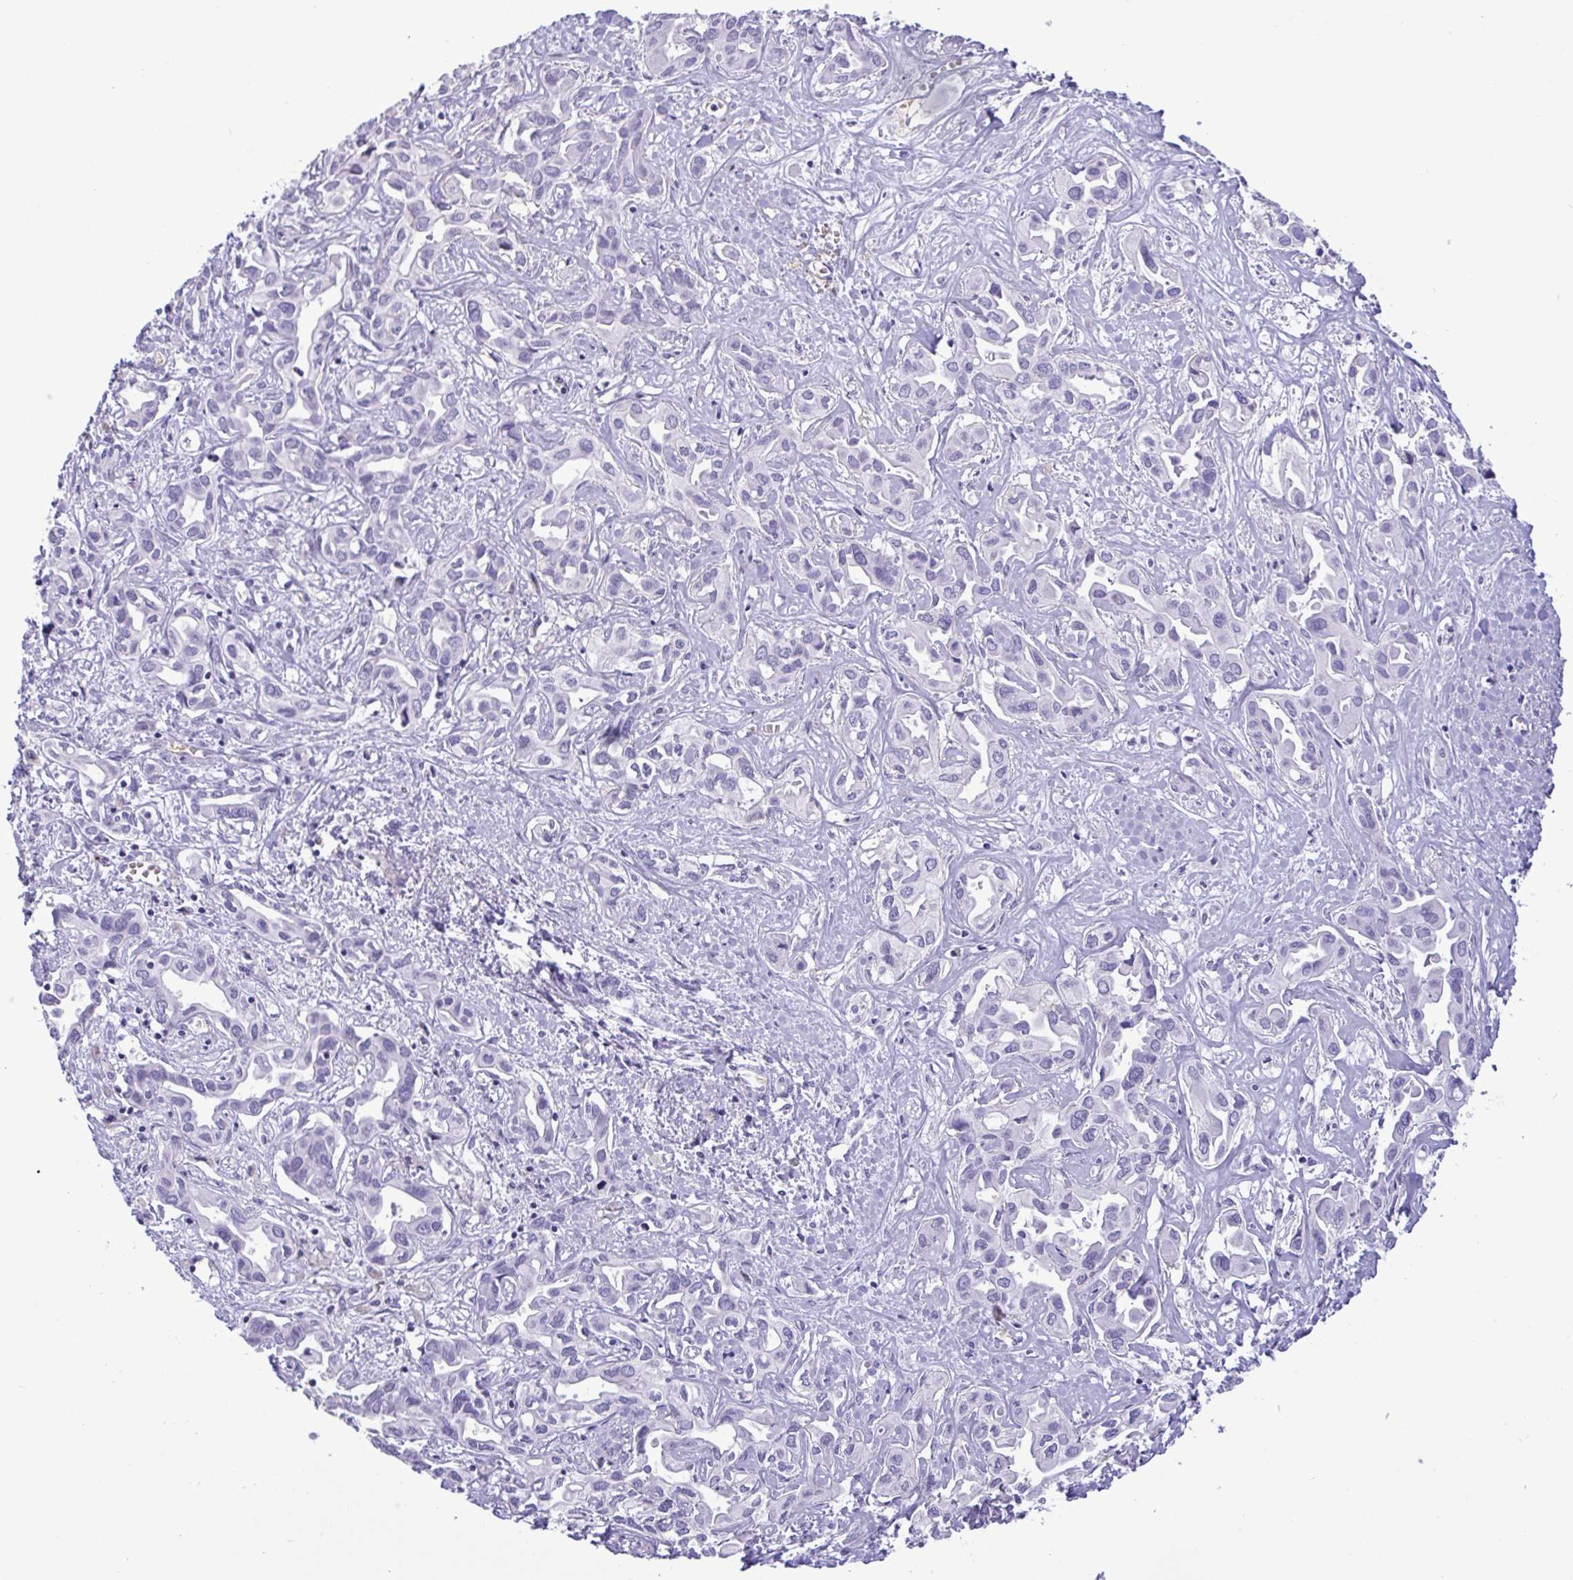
{"staining": {"intensity": "weak", "quantity": "<25%", "location": "cytoplasmic/membranous"}, "tissue": "liver cancer", "cell_type": "Tumor cells", "image_type": "cancer", "snomed": [{"axis": "morphology", "description": "Cholangiocarcinoma"}, {"axis": "topography", "description": "Liver"}], "caption": "This is an immunohistochemistry histopathology image of human liver cancer (cholangiocarcinoma). There is no staining in tumor cells.", "gene": "SLC2A1", "patient": {"sex": "female", "age": 64}}